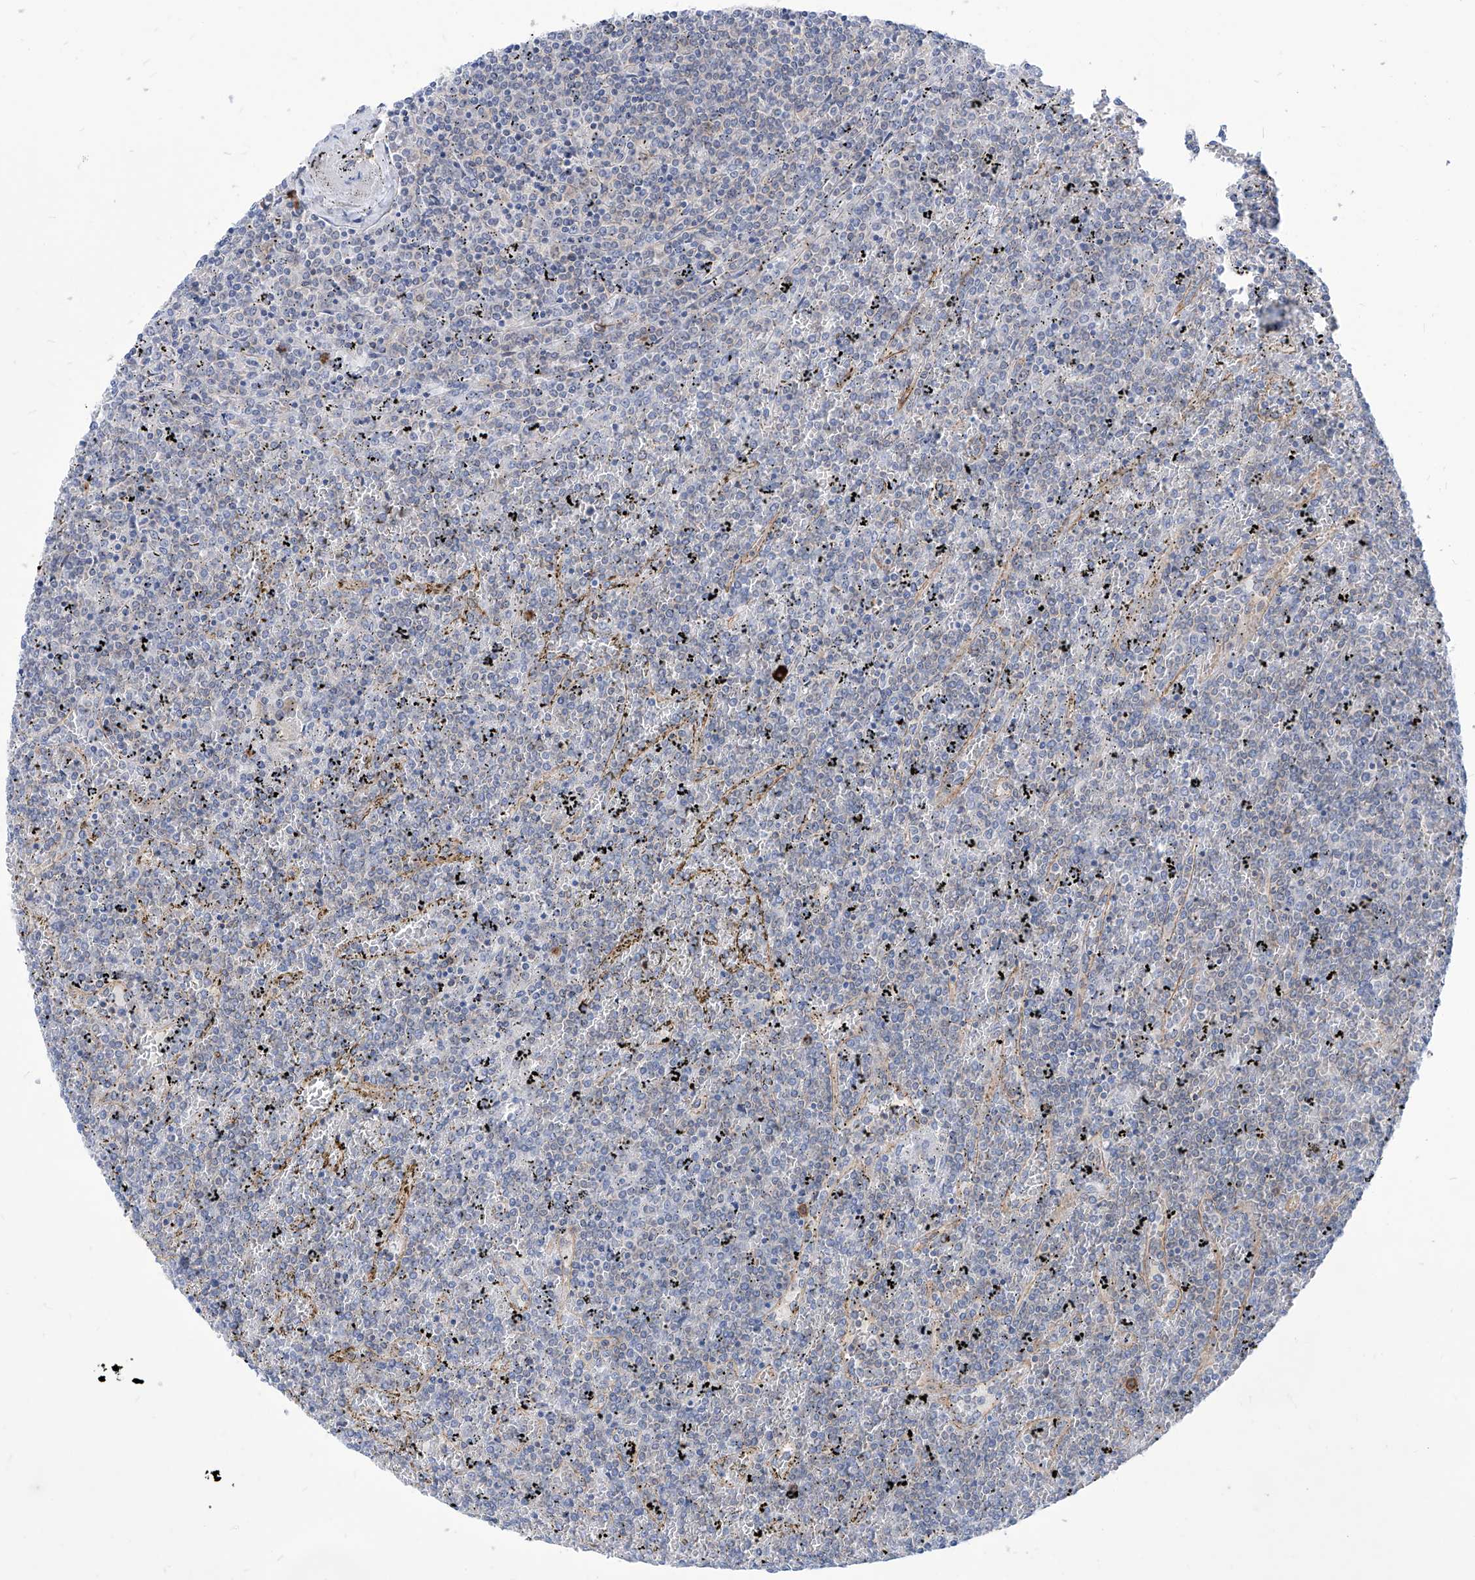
{"staining": {"intensity": "negative", "quantity": "none", "location": "none"}, "tissue": "lymphoma", "cell_type": "Tumor cells", "image_type": "cancer", "snomed": [{"axis": "morphology", "description": "Malignant lymphoma, non-Hodgkin's type, Low grade"}, {"axis": "topography", "description": "Spleen"}], "caption": "DAB (3,3'-diaminobenzidine) immunohistochemical staining of lymphoma demonstrates no significant expression in tumor cells.", "gene": "AKAP10", "patient": {"sex": "female", "age": 19}}